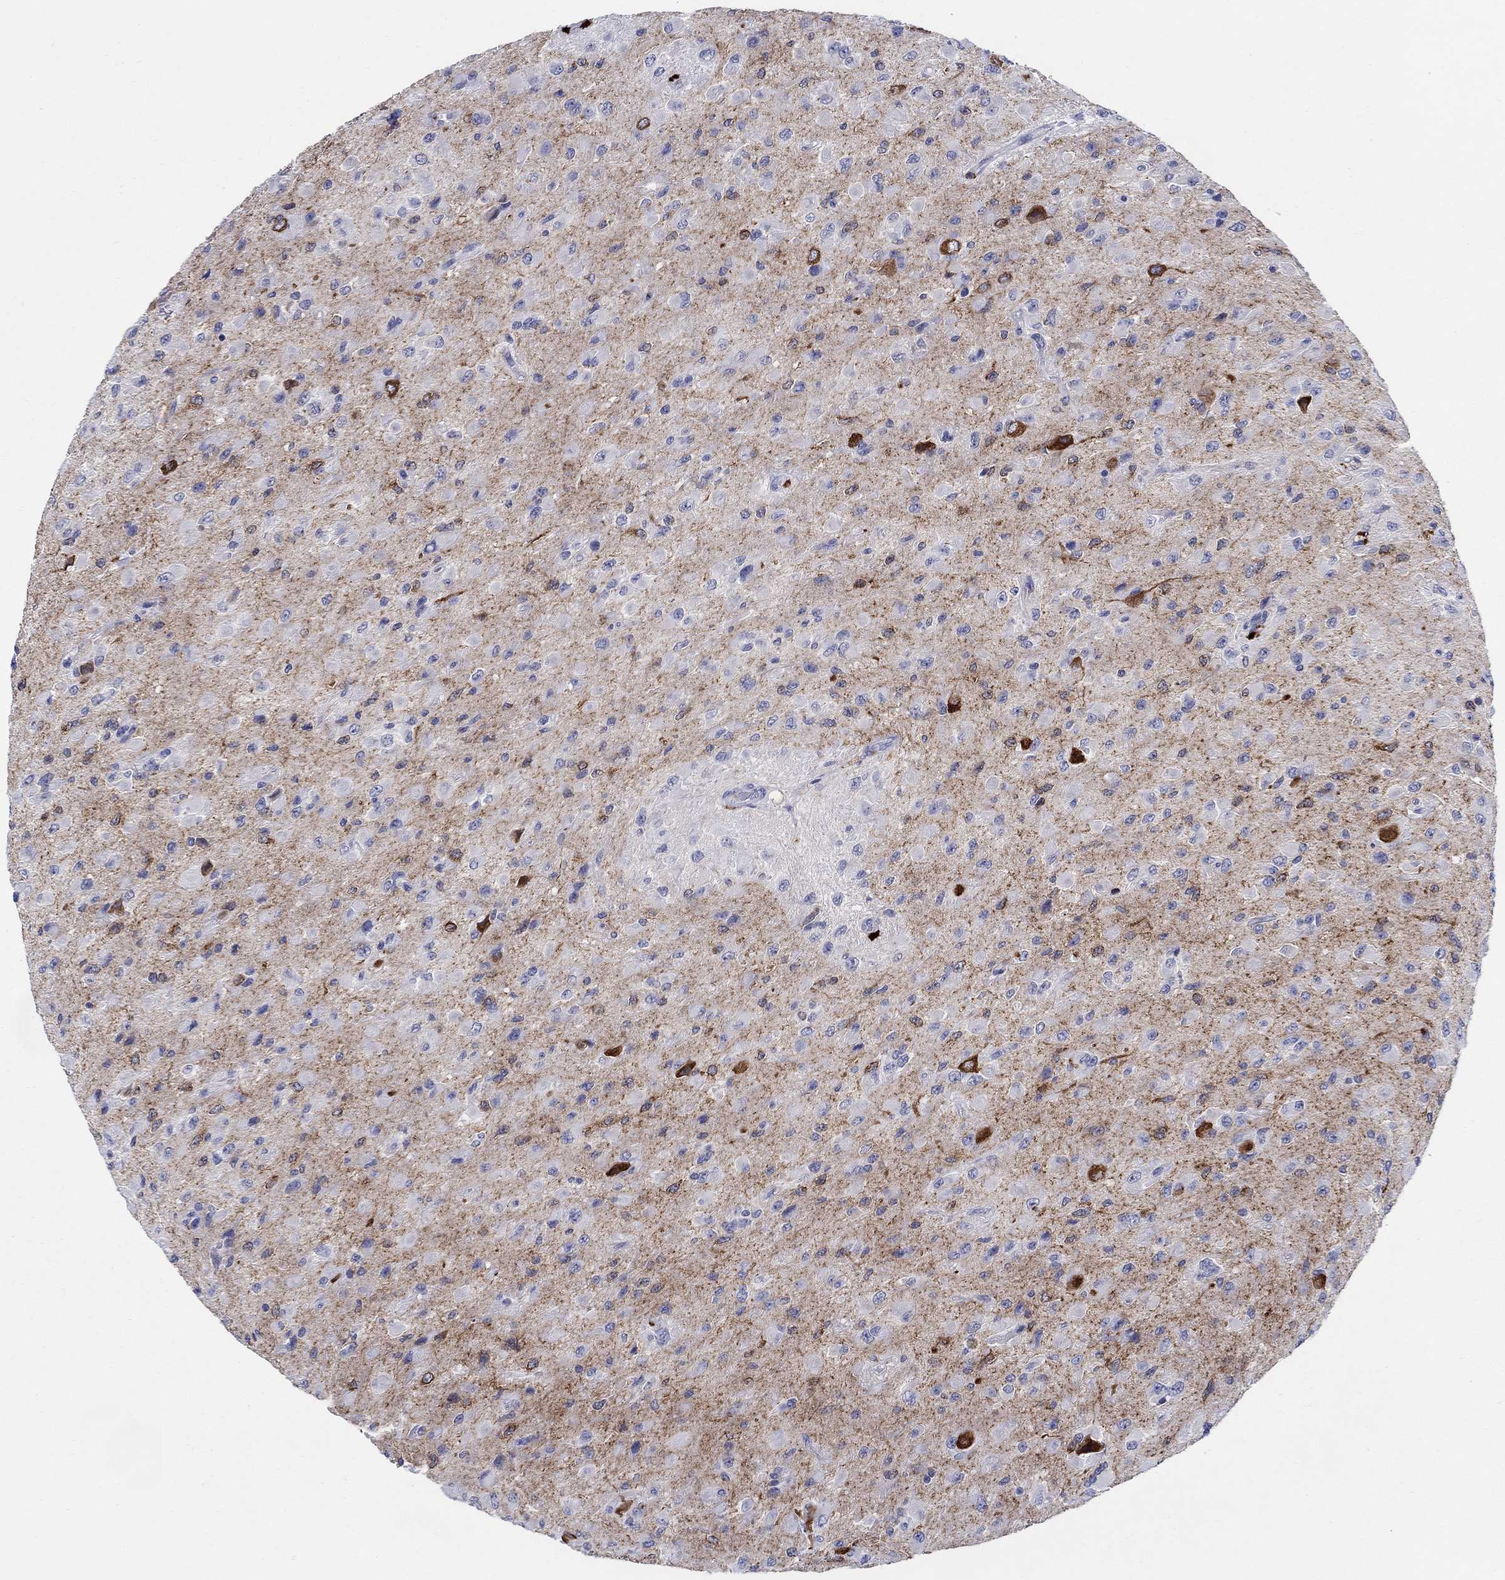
{"staining": {"intensity": "strong", "quantity": "<25%", "location": "cytoplasmic/membranous"}, "tissue": "glioma", "cell_type": "Tumor cells", "image_type": "cancer", "snomed": [{"axis": "morphology", "description": "Glioma, malignant, High grade"}, {"axis": "topography", "description": "Cerebral cortex"}], "caption": "High-grade glioma (malignant) stained with a brown dye shows strong cytoplasmic/membranous positive staining in approximately <25% of tumor cells.", "gene": "RAP1GAP", "patient": {"sex": "male", "age": 35}}